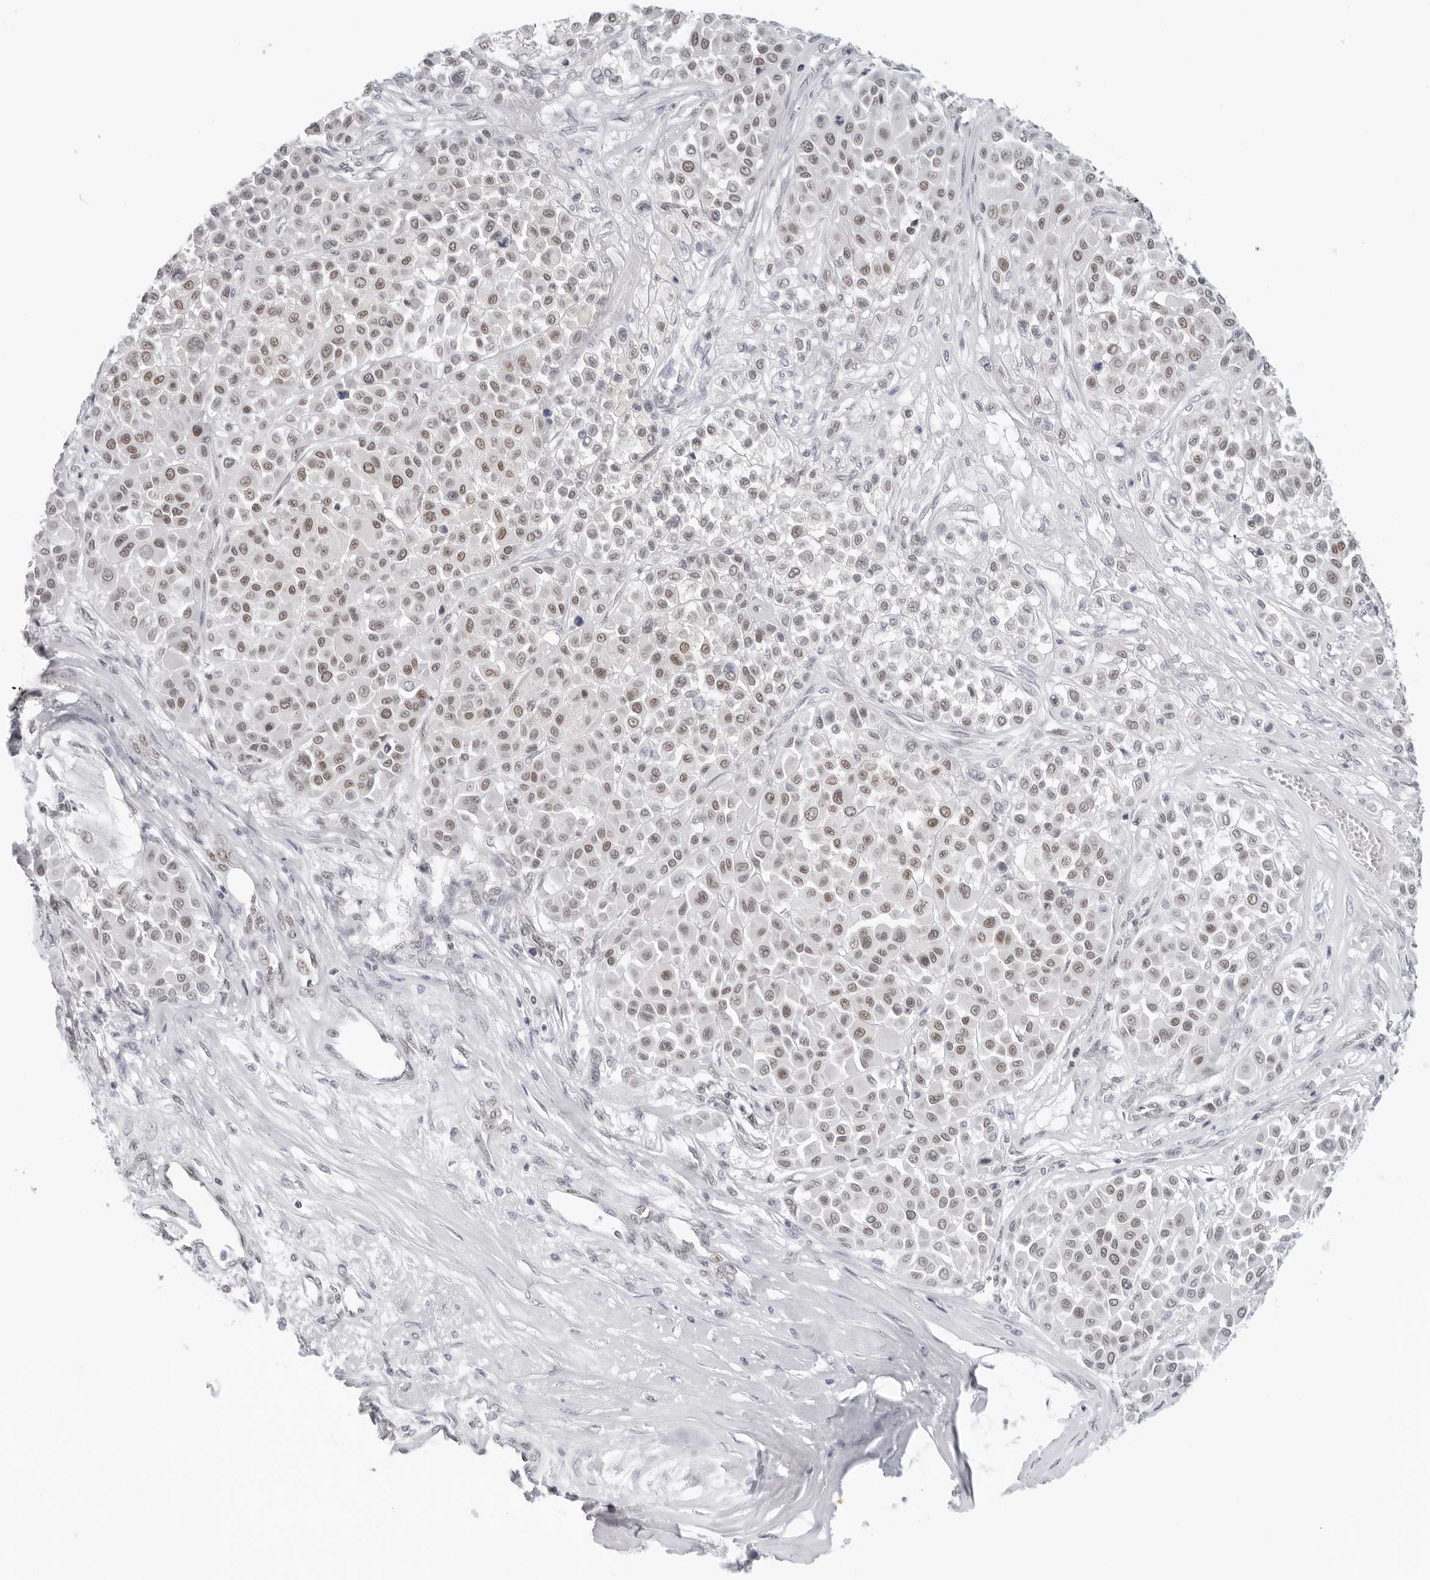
{"staining": {"intensity": "weak", "quantity": "25%-75%", "location": "nuclear"}, "tissue": "melanoma", "cell_type": "Tumor cells", "image_type": "cancer", "snomed": [{"axis": "morphology", "description": "Malignant melanoma, Metastatic site"}, {"axis": "topography", "description": "Soft tissue"}], "caption": "A low amount of weak nuclear staining is seen in about 25%-75% of tumor cells in melanoma tissue.", "gene": "FOXK2", "patient": {"sex": "male", "age": 41}}